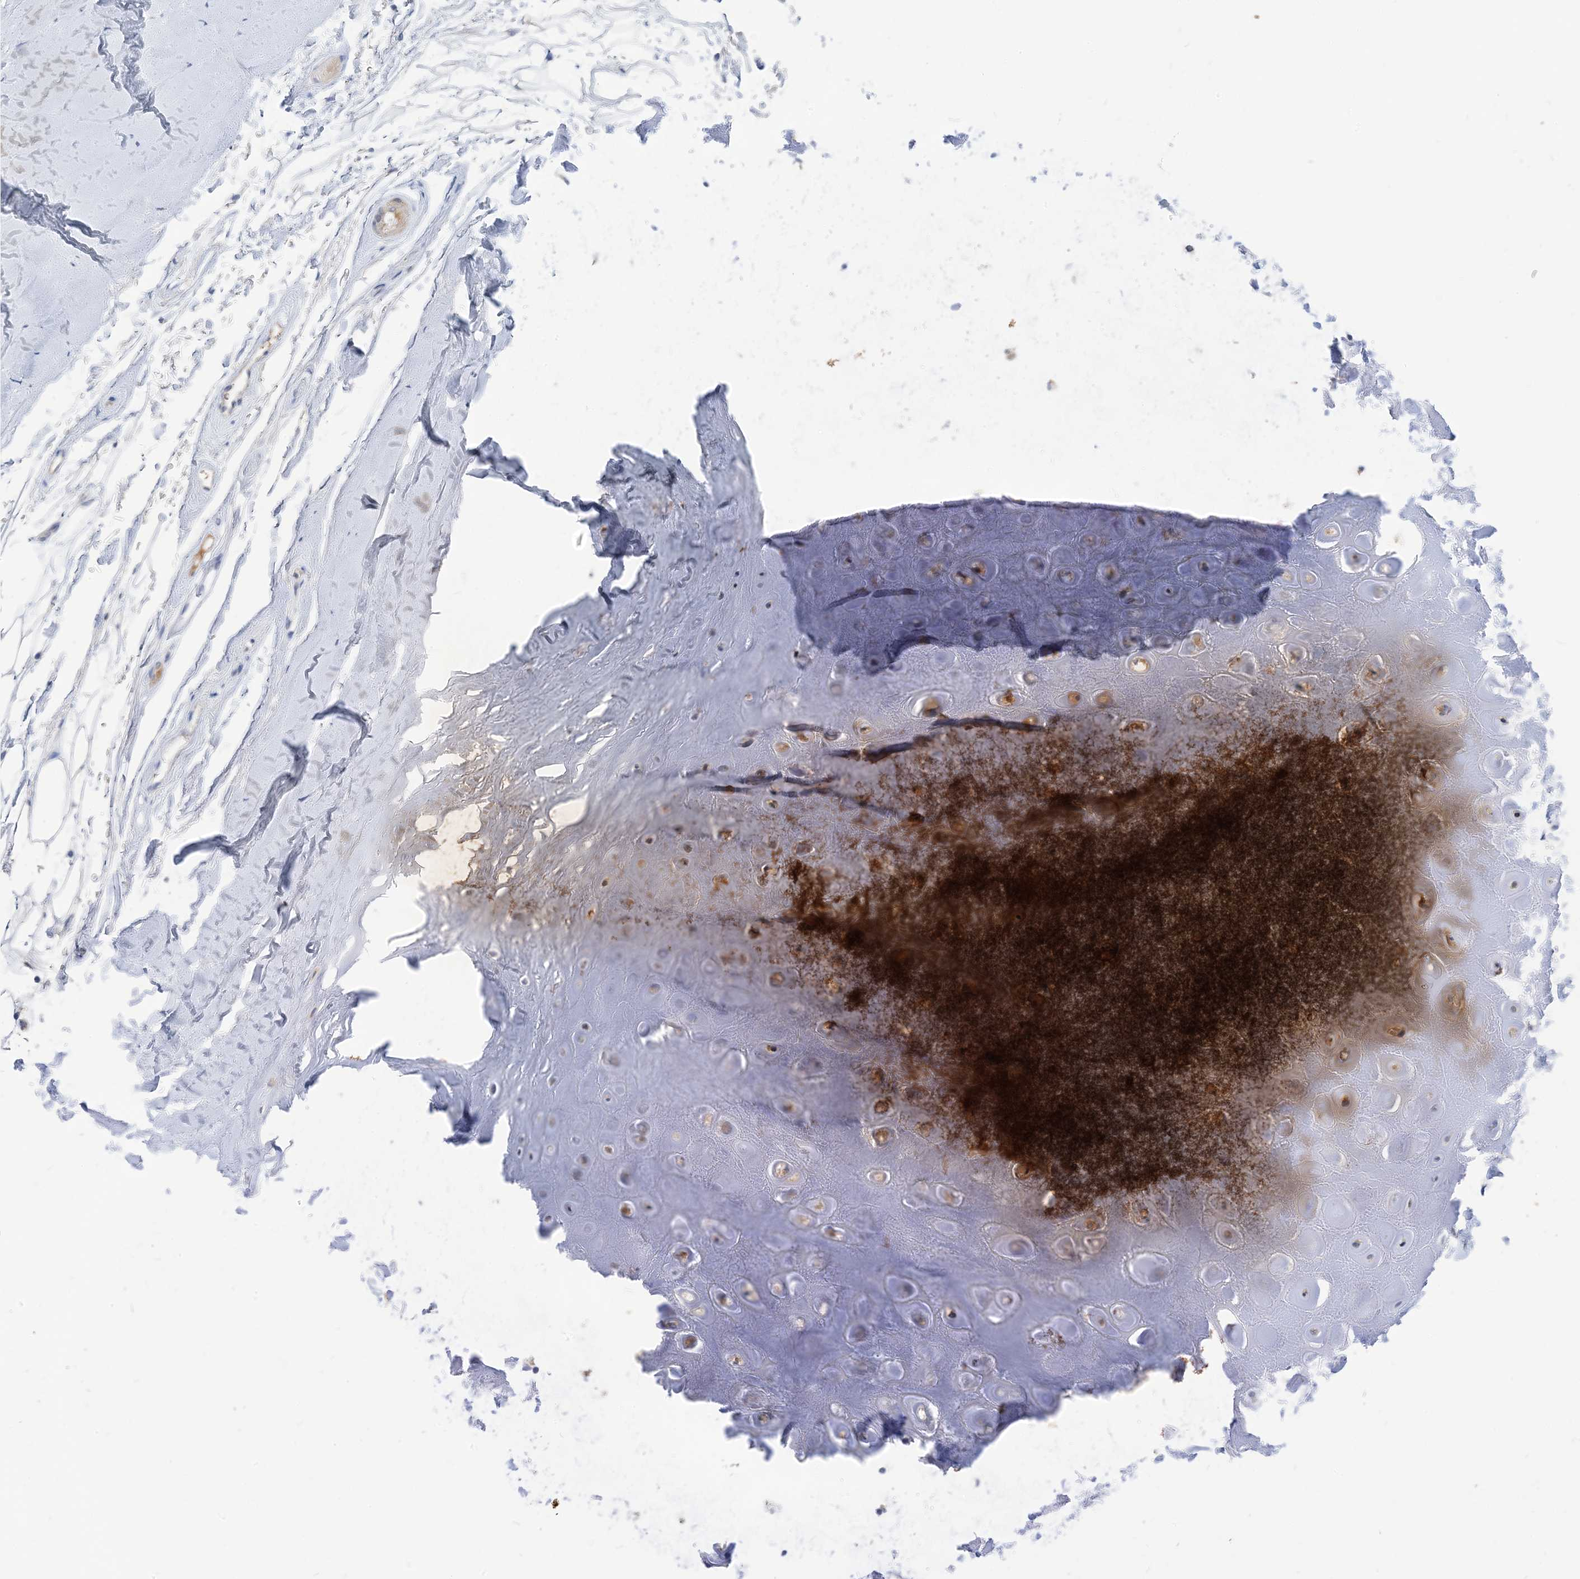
{"staining": {"intensity": "negative", "quantity": "none", "location": "none"}, "tissue": "adipose tissue", "cell_type": "Adipocytes", "image_type": "normal", "snomed": [{"axis": "morphology", "description": "Normal tissue, NOS"}, {"axis": "morphology", "description": "Basal cell carcinoma"}, {"axis": "topography", "description": "Skin"}], "caption": "IHC of unremarkable adipose tissue shows no expression in adipocytes.", "gene": "PLEKHA3", "patient": {"sex": "female", "age": 89}}